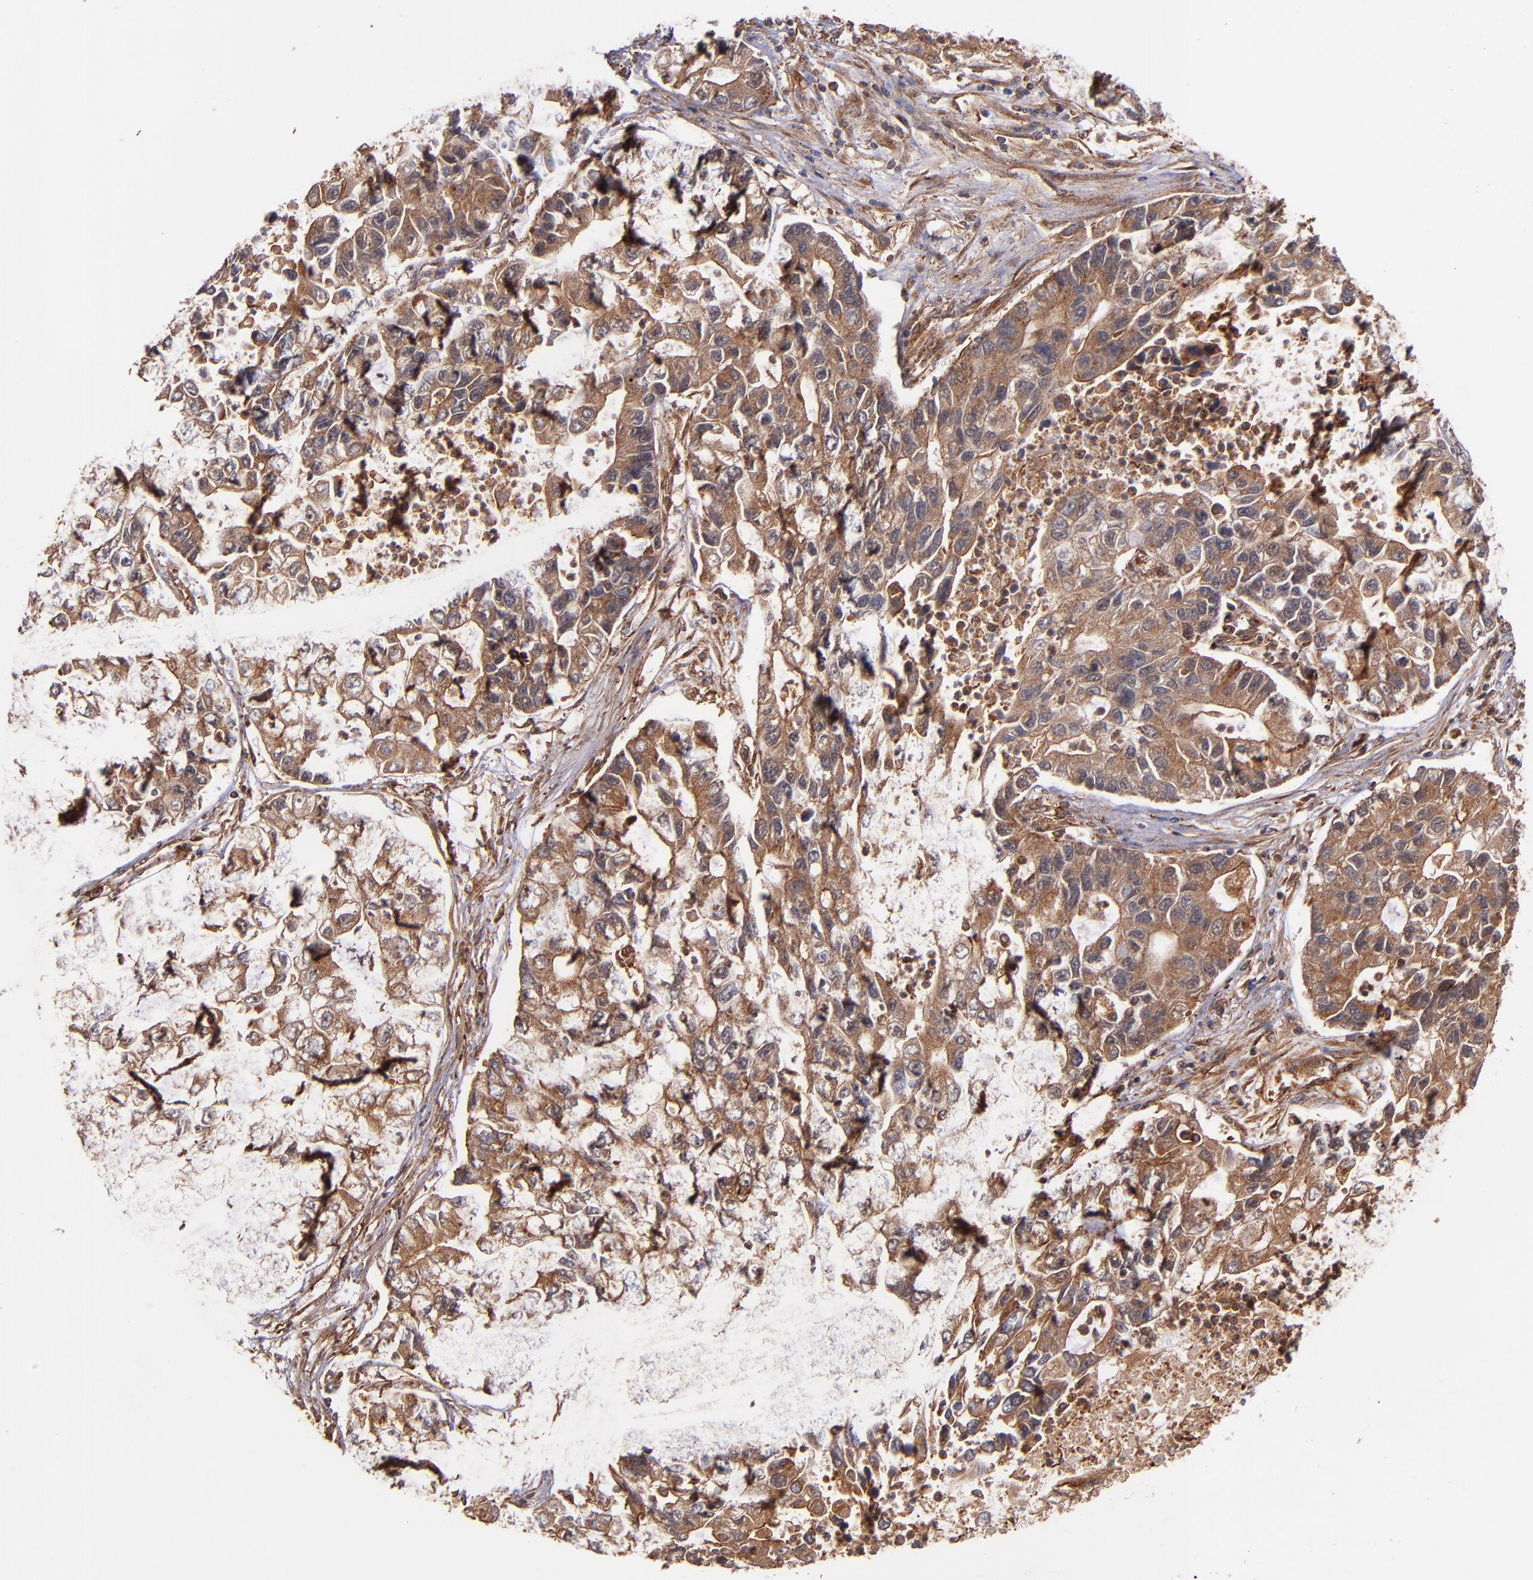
{"staining": {"intensity": "strong", "quantity": ">75%", "location": "cytoplasmic/membranous"}, "tissue": "lung cancer", "cell_type": "Tumor cells", "image_type": "cancer", "snomed": [{"axis": "morphology", "description": "Adenocarcinoma, NOS"}, {"axis": "topography", "description": "Lung"}], "caption": "Lung cancer (adenocarcinoma) tissue exhibits strong cytoplasmic/membranous expression in about >75% of tumor cells, visualized by immunohistochemistry.", "gene": "STX8", "patient": {"sex": "female", "age": 51}}